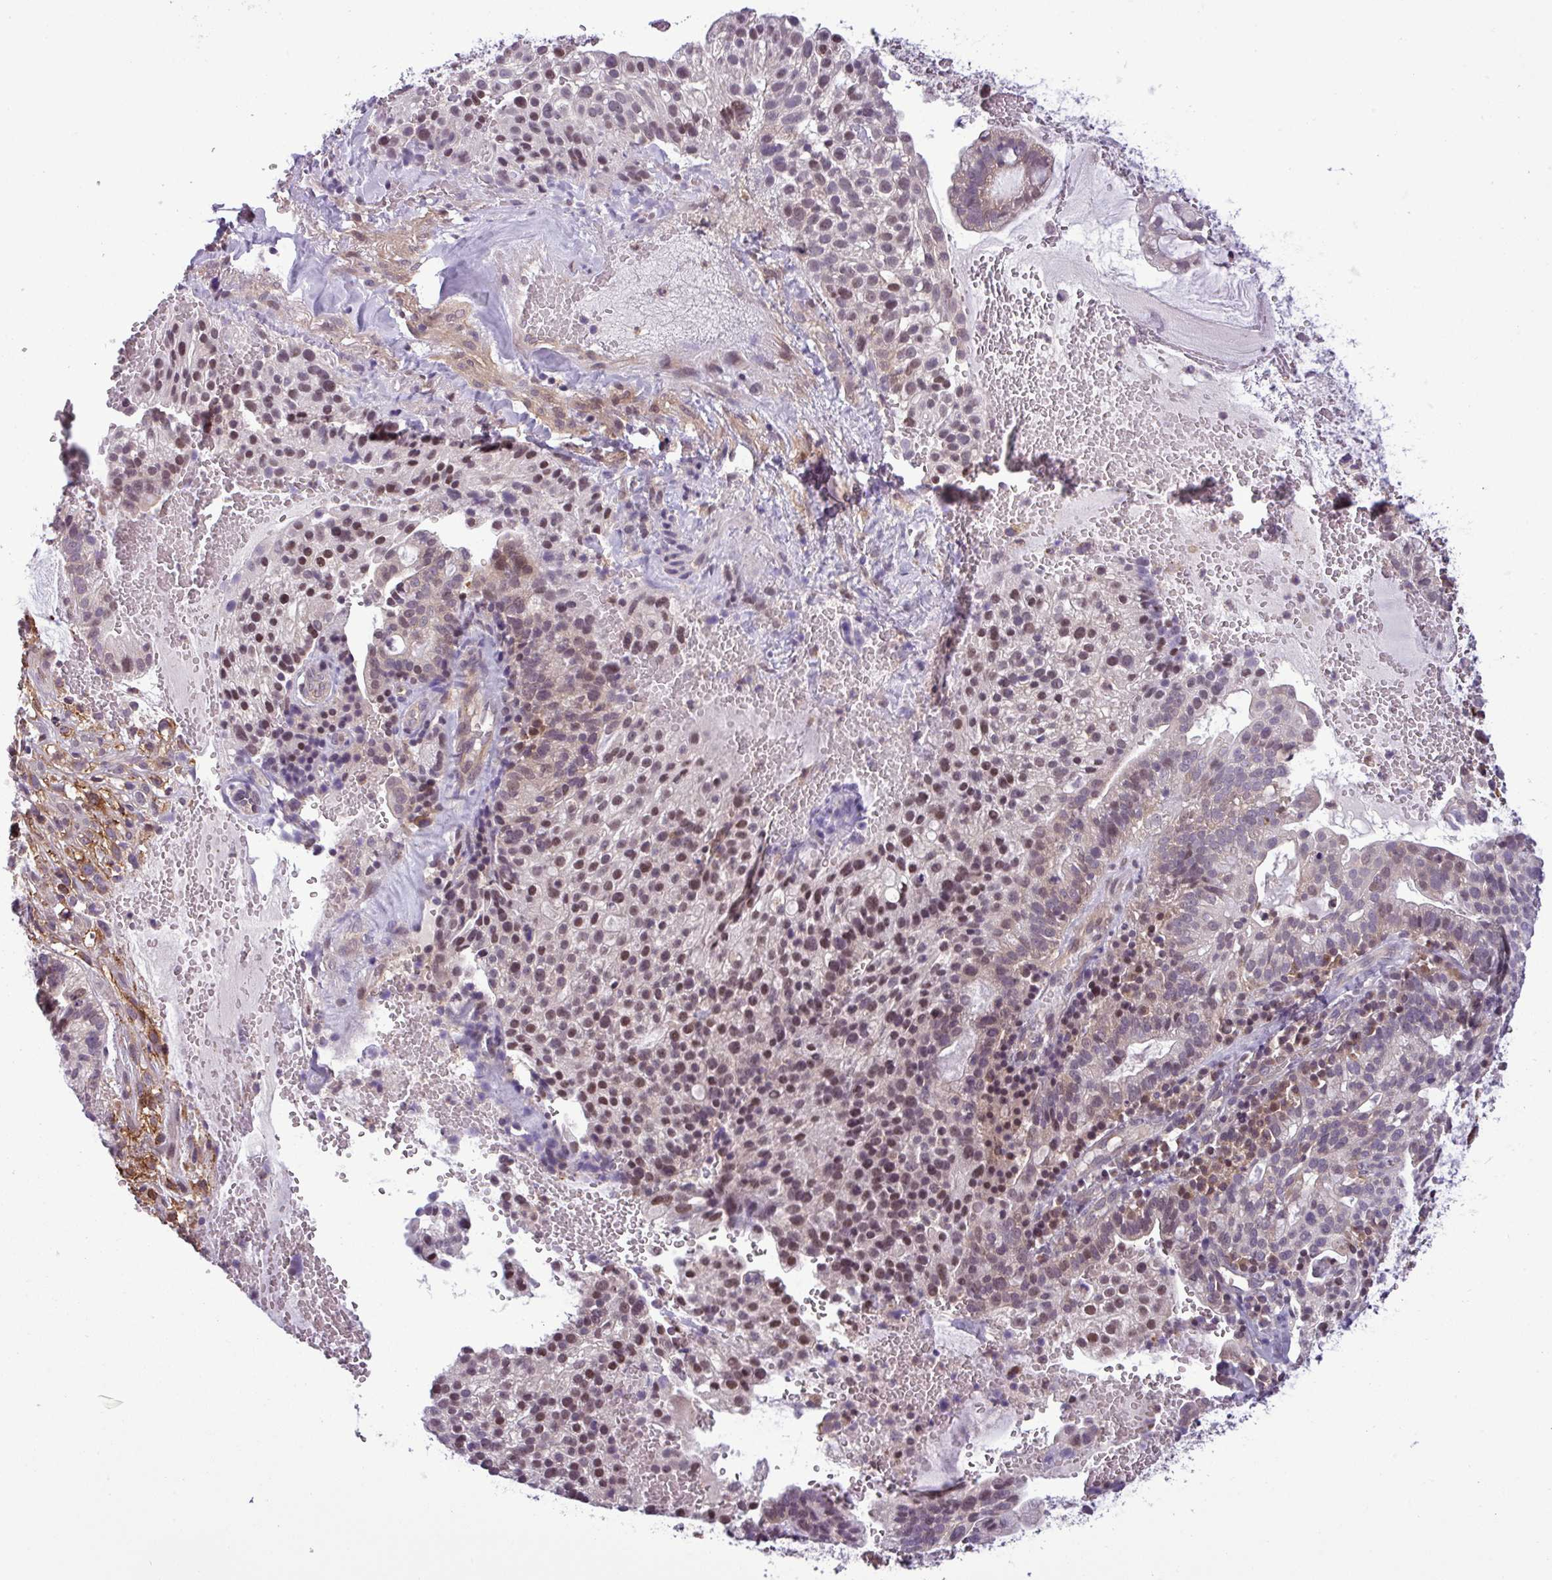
{"staining": {"intensity": "moderate", "quantity": "<25%", "location": "nuclear"}, "tissue": "cervical cancer", "cell_type": "Tumor cells", "image_type": "cancer", "snomed": [{"axis": "morphology", "description": "Adenocarcinoma, NOS"}, {"axis": "topography", "description": "Cervix"}], "caption": "Cervical adenocarcinoma stained with DAB immunohistochemistry shows low levels of moderate nuclear positivity in approximately <25% of tumor cells. (DAB IHC, brown staining for protein, blue staining for nuclei).", "gene": "NPFFR1", "patient": {"sex": "female", "age": 41}}